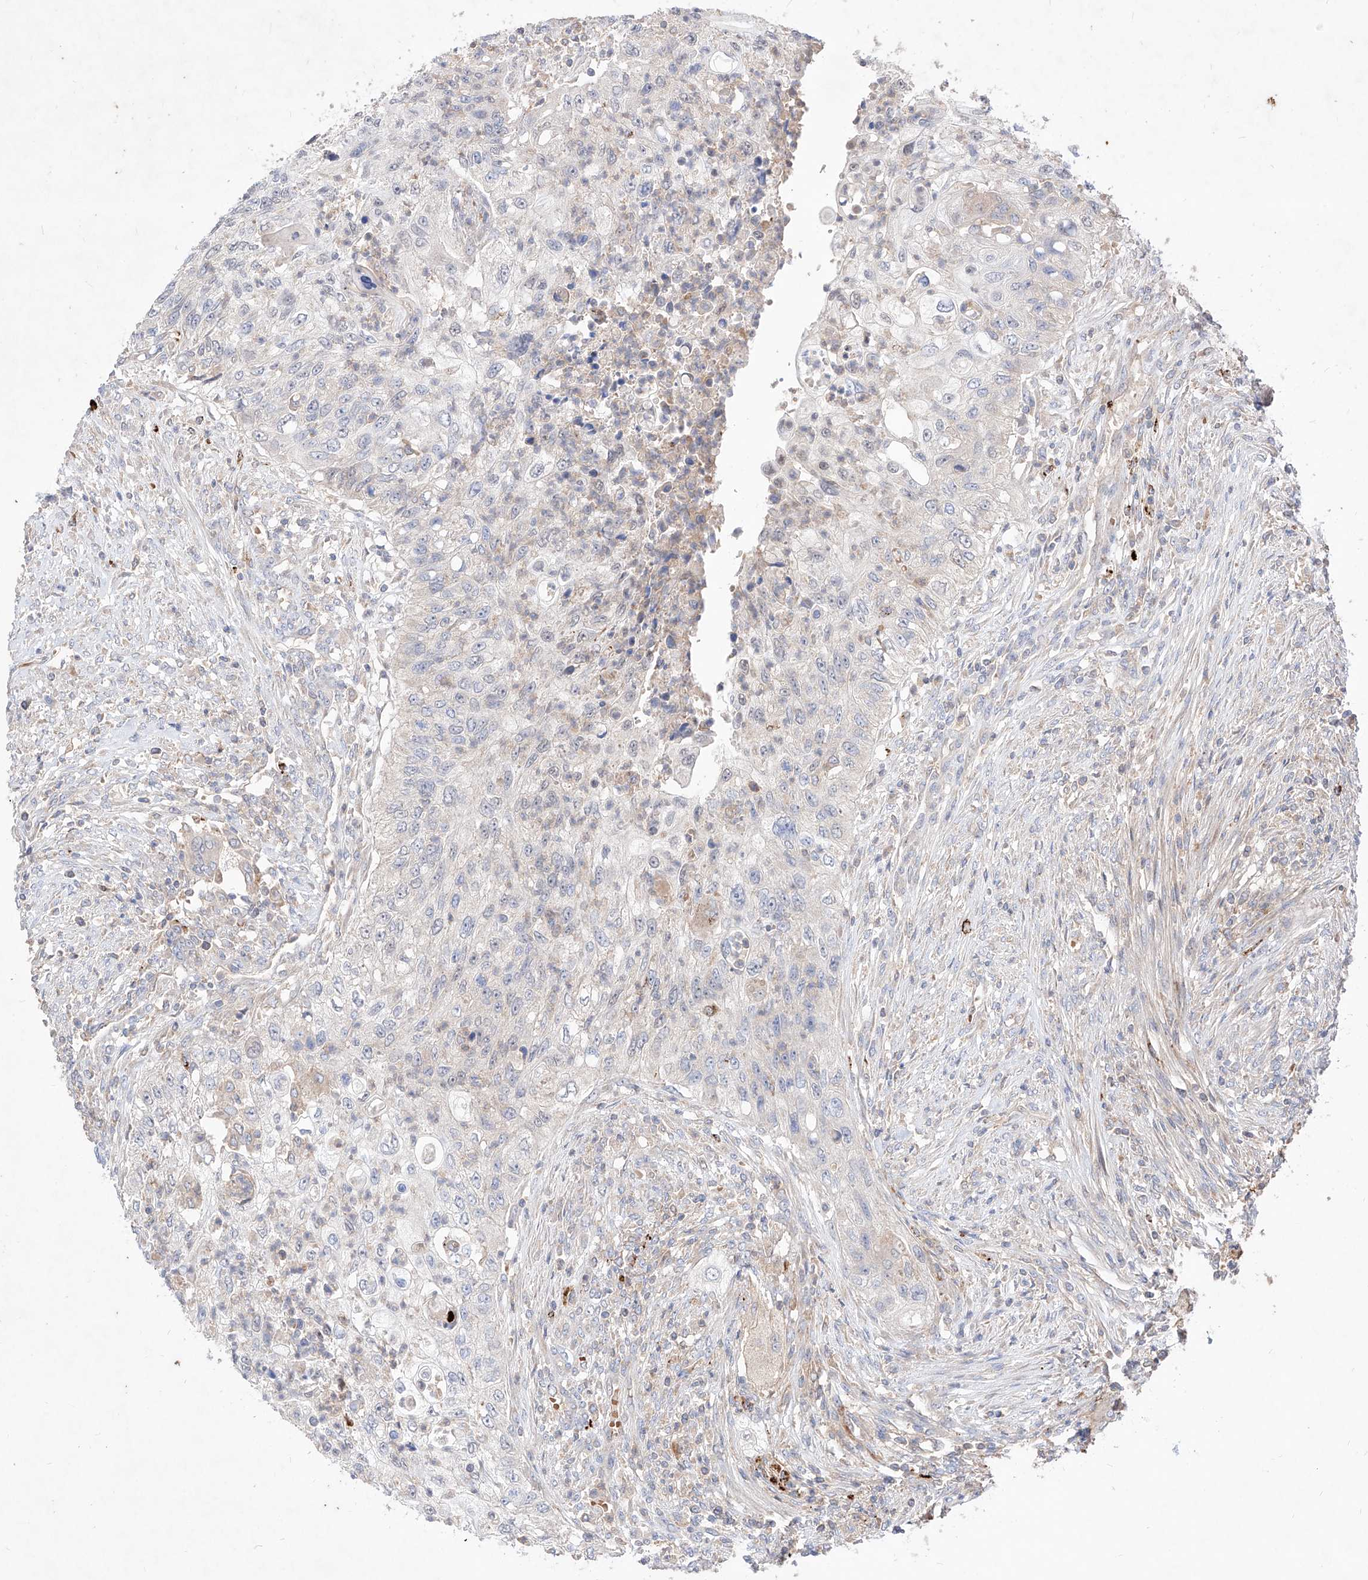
{"staining": {"intensity": "negative", "quantity": "none", "location": "none"}, "tissue": "urothelial cancer", "cell_type": "Tumor cells", "image_type": "cancer", "snomed": [{"axis": "morphology", "description": "Urothelial carcinoma, High grade"}, {"axis": "topography", "description": "Urinary bladder"}], "caption": "DAB immunohistochemical staining of high-grade urothelial carcinoma demonstrates no significant expression in tumor cells.", "gene": "TSNAX", "patient": {"sex": "female", "age": 60}}